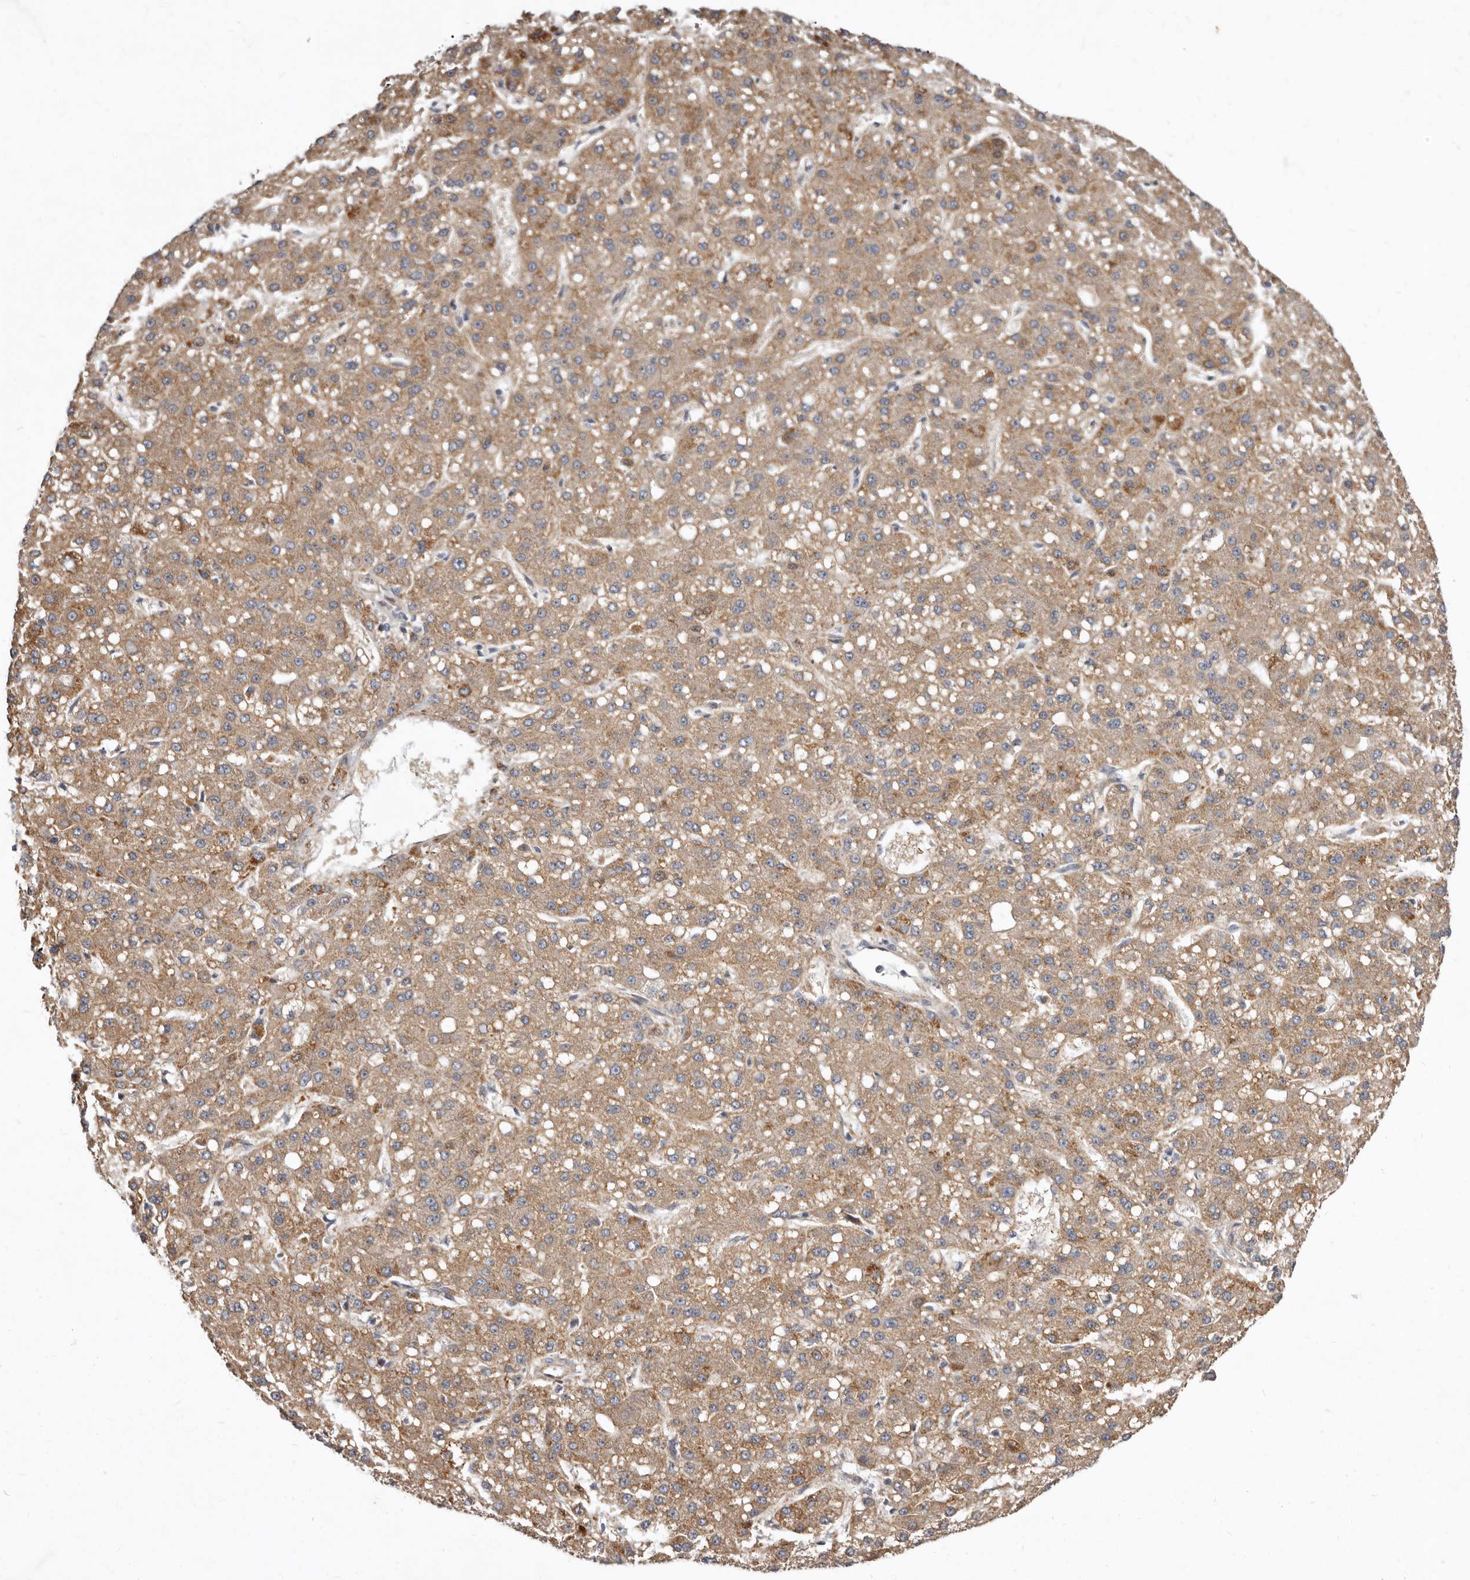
{"staining": {"intensity": "weak", "quantity": ">75%", "location": "cytoplasmic/membranous"}, "tissue": "liver cancer", "cell_type": "Tumor cells", "image_type": "cancer", "snomed": [{"axis": "morphology", "description": "Carcinoma, Hepatocellular, NOS"}, {"axis": "topography", "description": "Liver"}], "caption": "Immunohistochemical staining of human liver cancer (hepatocellular carcinoma) displays low levels of weak cytoplasmic/membranous positivity in about >75% of tumor cells.", "gene": "SMC4", "patient": {"sex": "male", "age": 67}}